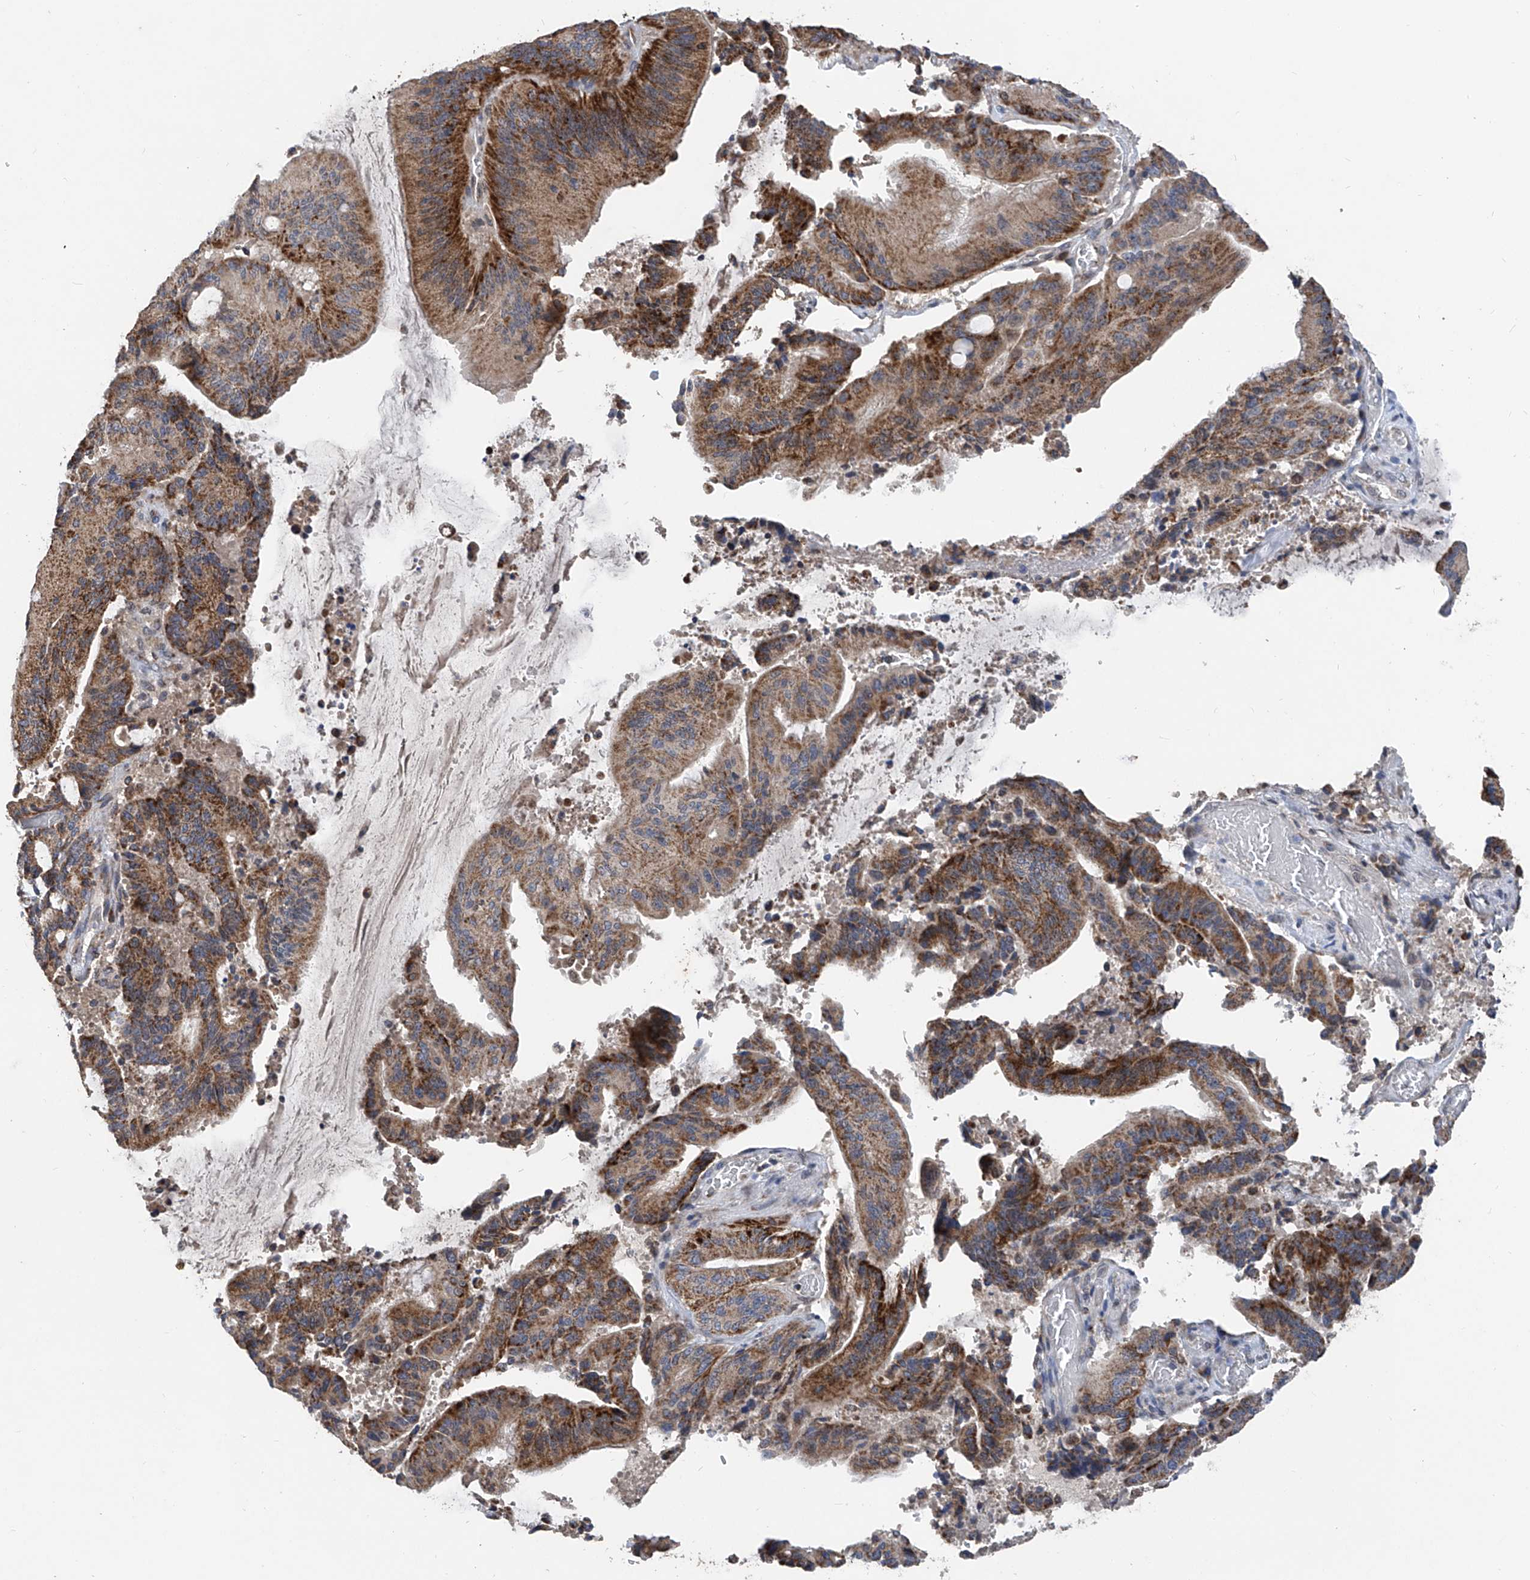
{"staining": {"intensity": "moderate", "quantity": ">75%", "location": "cytoplasmic/membranous"}, "tissue": "liver cancer", "cell_type": "Tumor cells", "image_type": "cancer", "snomed": [{"axis": "morphology", "description": "Normal tissue, NOS"}, {"axis": "morphology", "description": "Cholangiocarcinoma"}, {"axis": "topography", "description": "Liver"}, {"axis": "topography", "description": "Peripheral nerve tissue"}], "caption": "Tumor cells reveal moderate cytoplasmic/membranous staining in about >75% of cells in liver cancer.", "gene": "BCKDHB", "patient": {"sex": "female", "age": 73}}